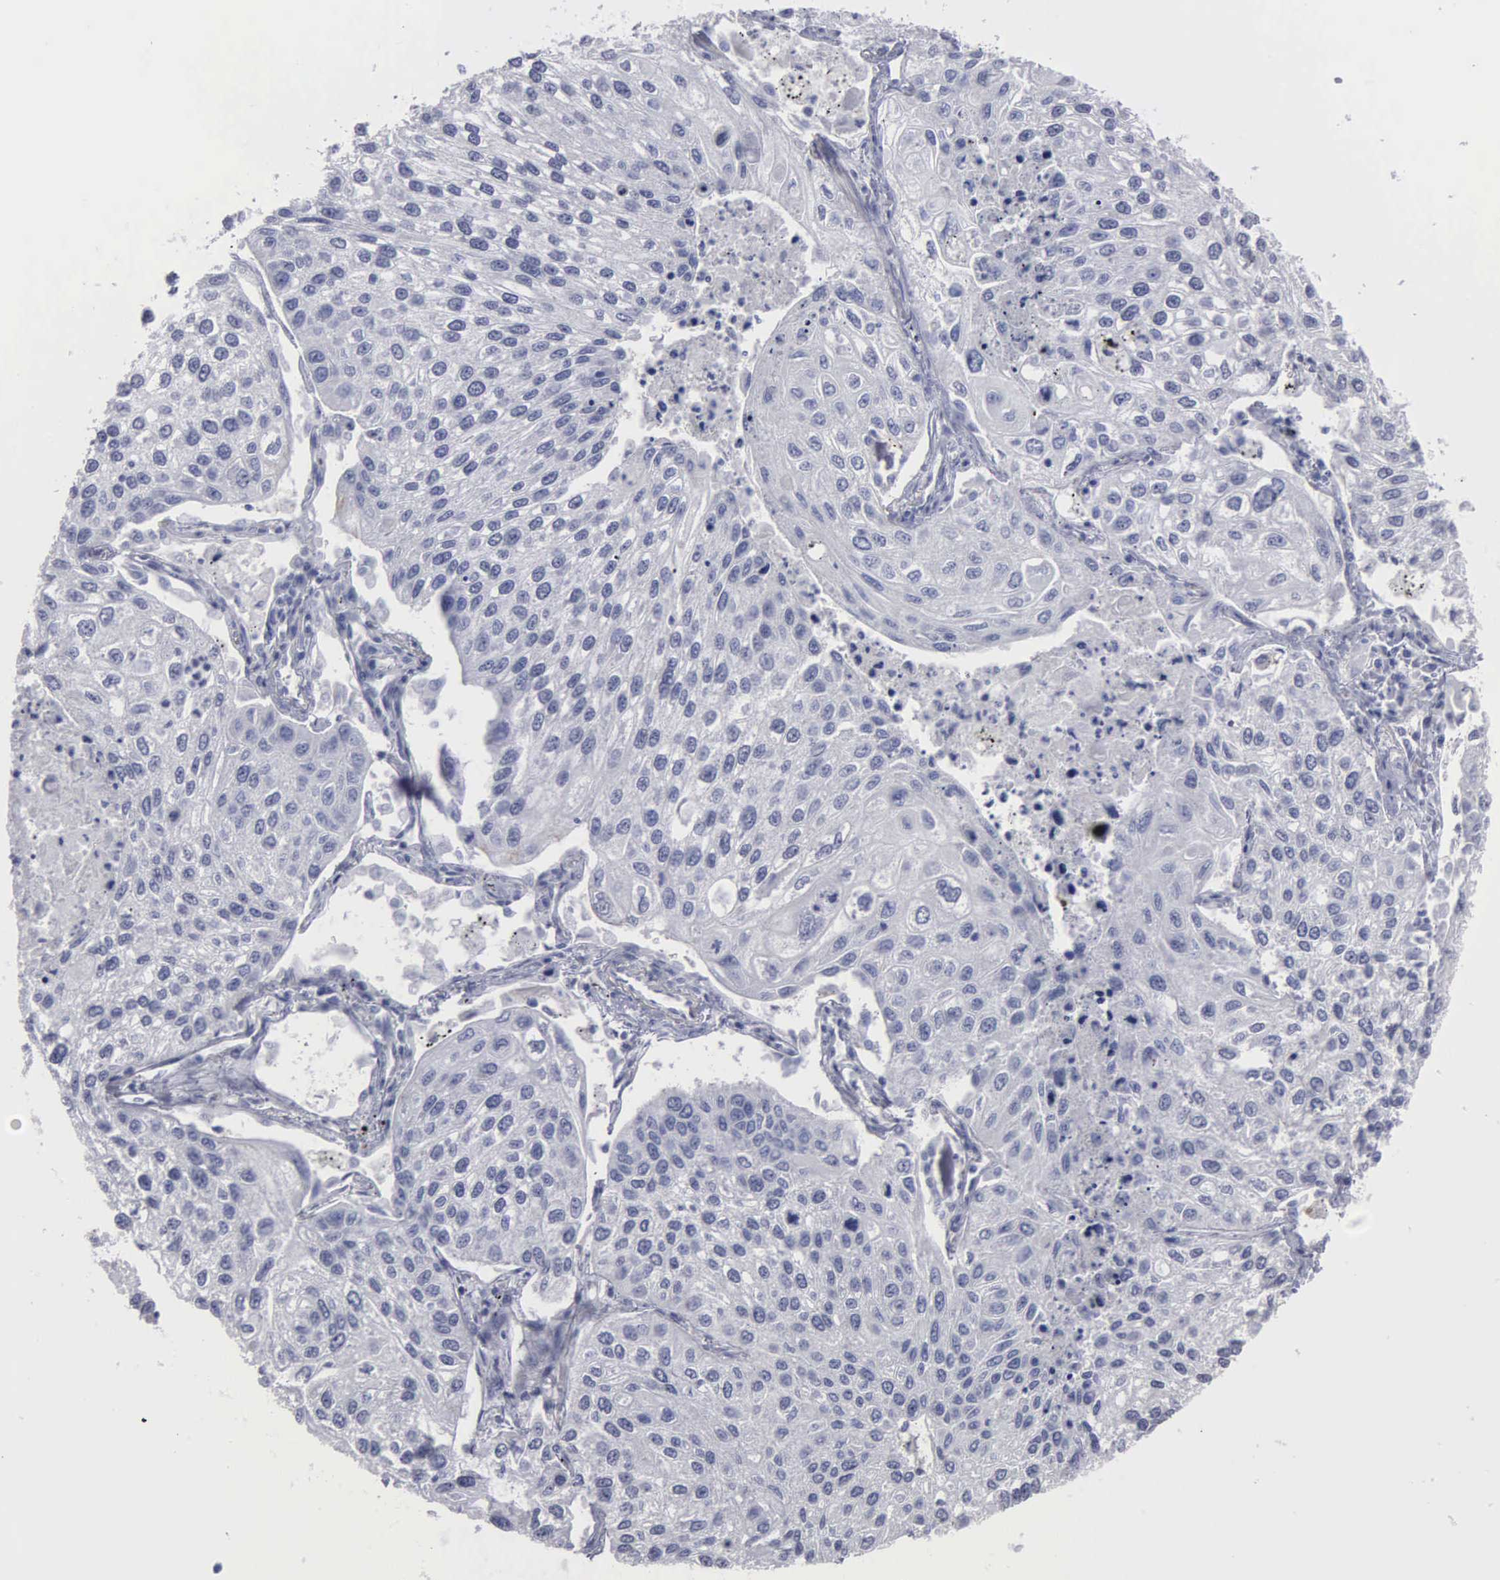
{"staining": {"intensity": "negative", "quantity": "none", "location": "none"}, "tissue": "lung cancer", "cell_type": "Tumor cells", "image_type": "cancer", "snomed": [{"axis": "morphology", "description": "Squamous cell carcinoma, NOS"}, {"axis": "topography", "description": "Lung"}], "caption": "Tumor cells are negative for protein expression in human lung squamous cell carcinoma. (DAB (3,3'-diaminobenzidine) immunohistochemistry (IHC) with hematoxylin counter stain).", "gene": "UPB1", "patient": {"sex": "male", "age": 75}}